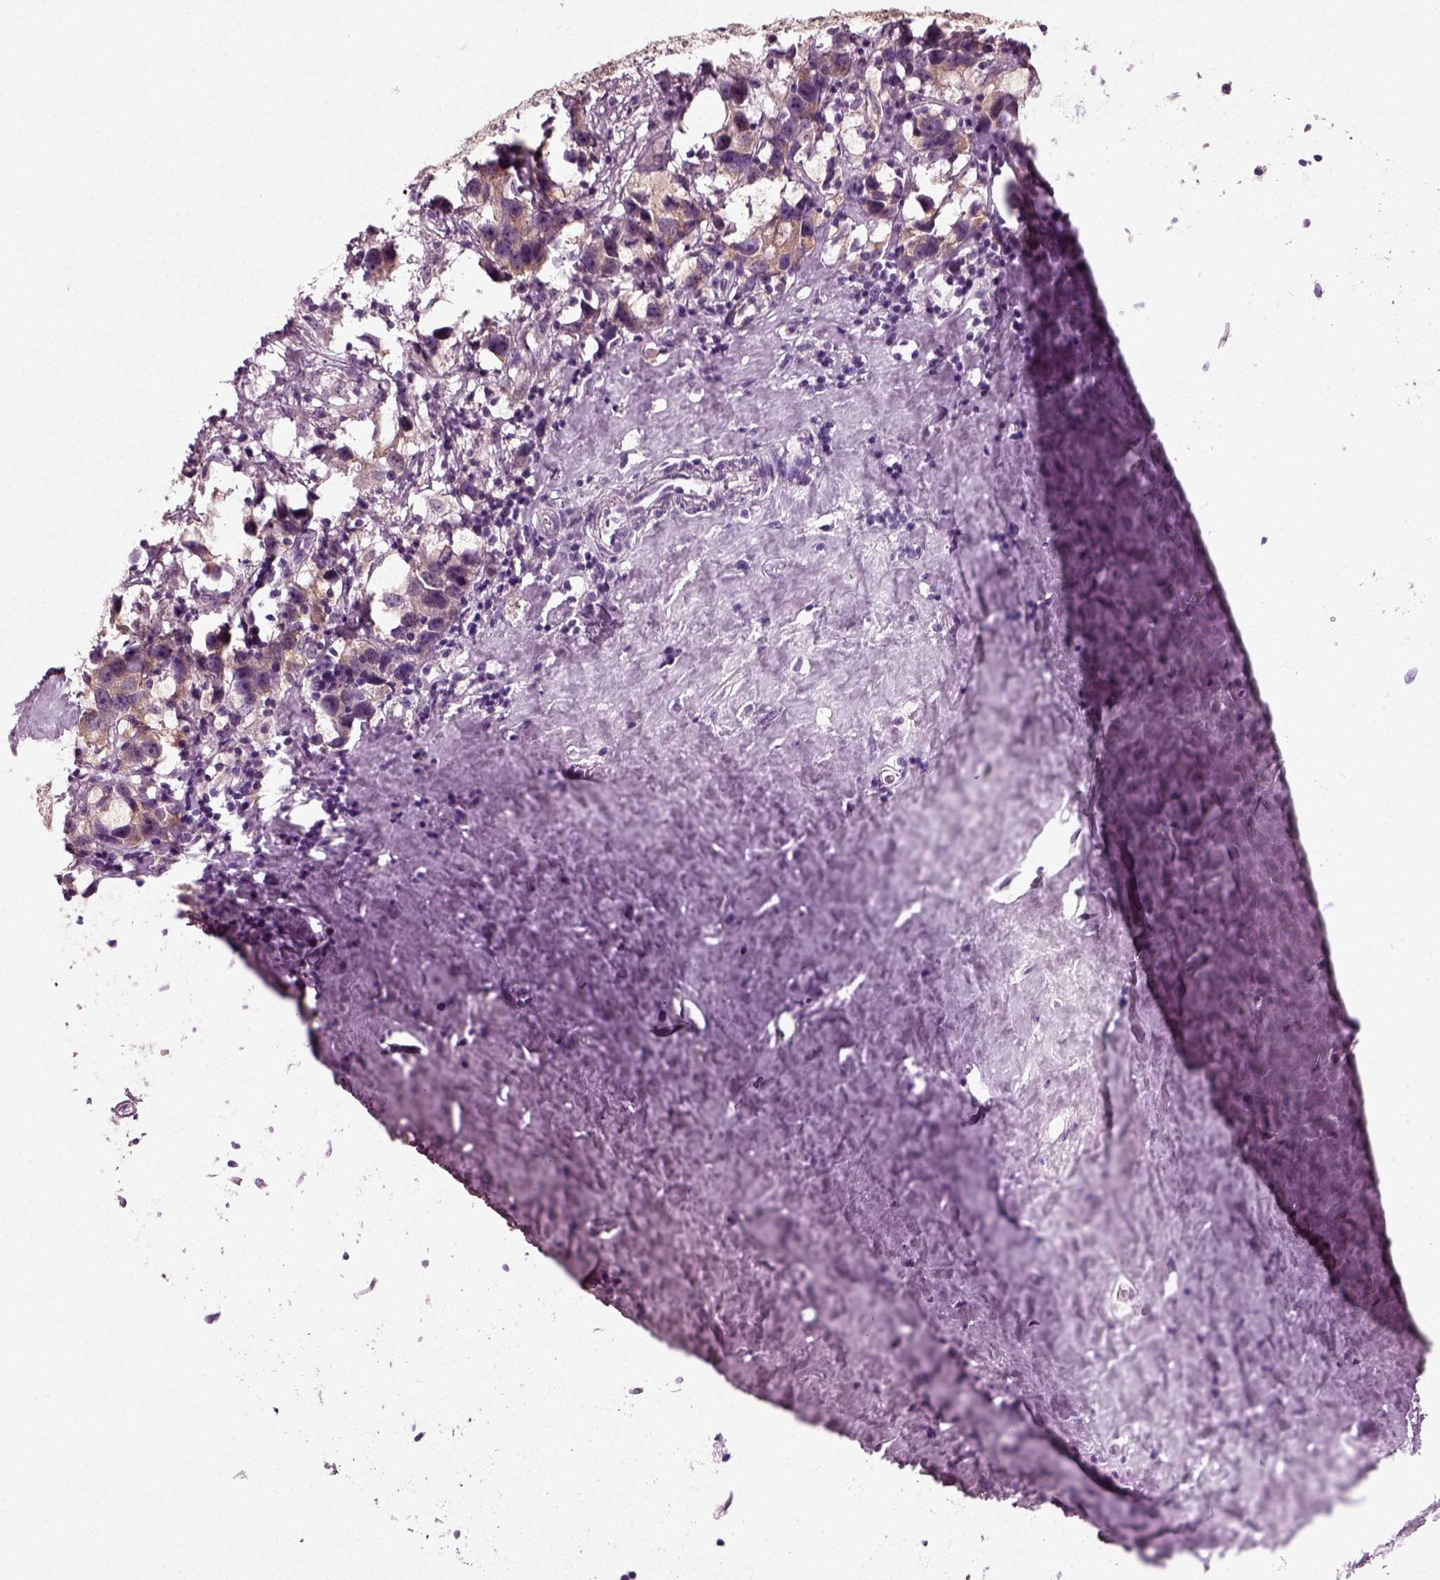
{"staining": {"intensity": "moderate", "quantity": "25%-75%", "location": "cytoplasmic/membranous"}, "tissue": "testis cancer", "cell_type": "Tumor cells", "image_type": "cancer", "snomed": [{"axis": "morphology", "description": "Seminoma, NOS"}, {"axis": "topography", "description": "Testis"}], "caption": "Immunohistochemical staining of human seminoma (testis) exhibits medium levels of moderate cytoplasmic/membranous protein staining in about 25%-75% of tumor cells. Using DAB (3,3'-diaminobenzidine) (brown) and hematoxylin (blue) stains, captured at high magnification using brightfield microscopy.", "gene": "RND2", "patient": {"sex": "male", "age": 49}}